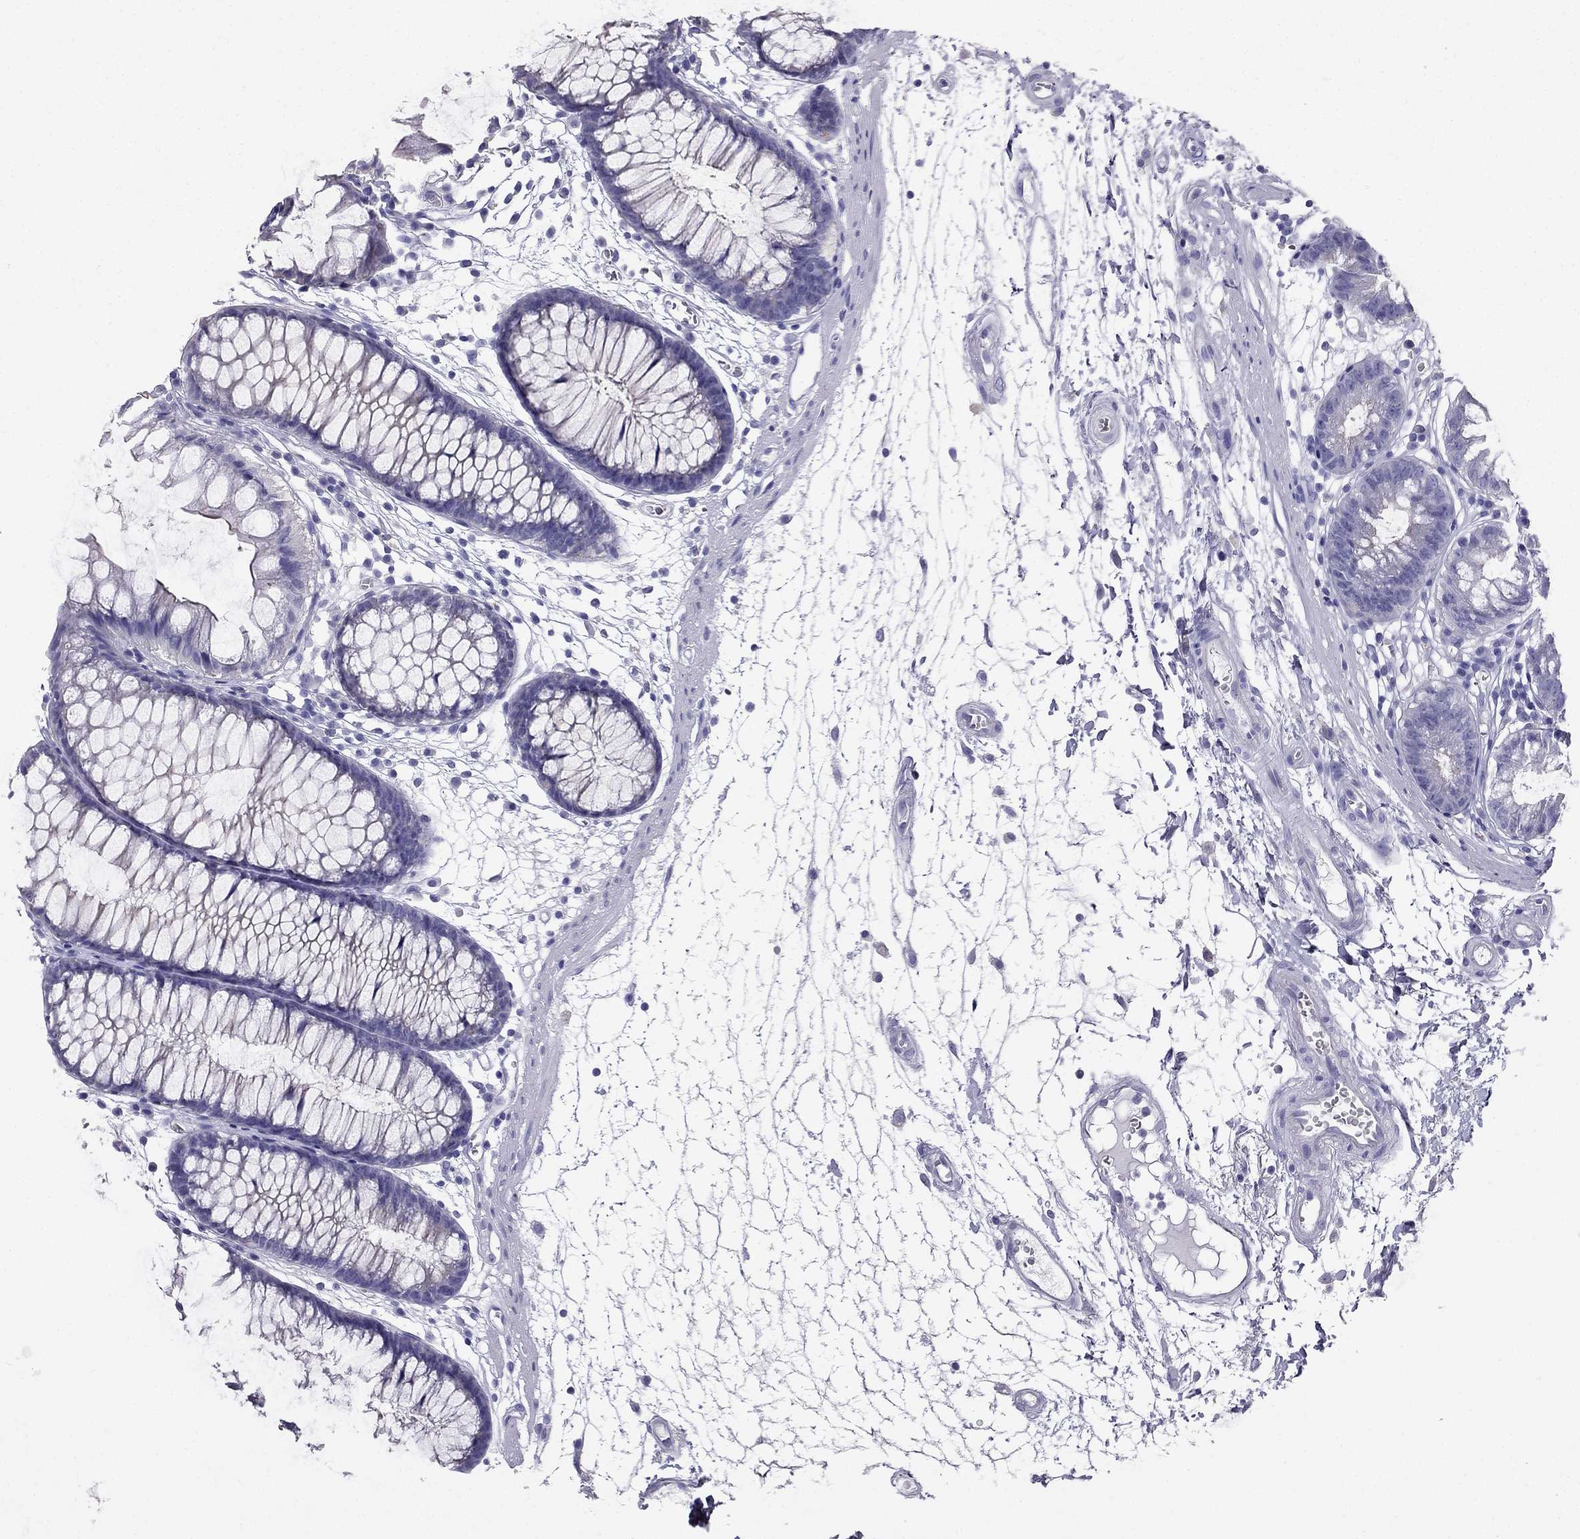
{"staining": {"intensity": "negative", "quantity": "none", "location": "none"}, "tissue": "colon", "cell_type": "Endothelial cells", "image_type": "normal", "snomed": [{"axis": "morphology", "description": "Normal tissue, NOS"}, {"axis": "morphology", "description": "Adenocarcinoma, NOS"}, {"axis": "topography", "description": "Colon"}], "caption": "The image demonstrates no significant expression in endothelial cells of colon. (DAB immunohistochemistry with hematoxylin counter stain).", "gene": "PTH", "patient": {"sex": "male", "age": 65}}